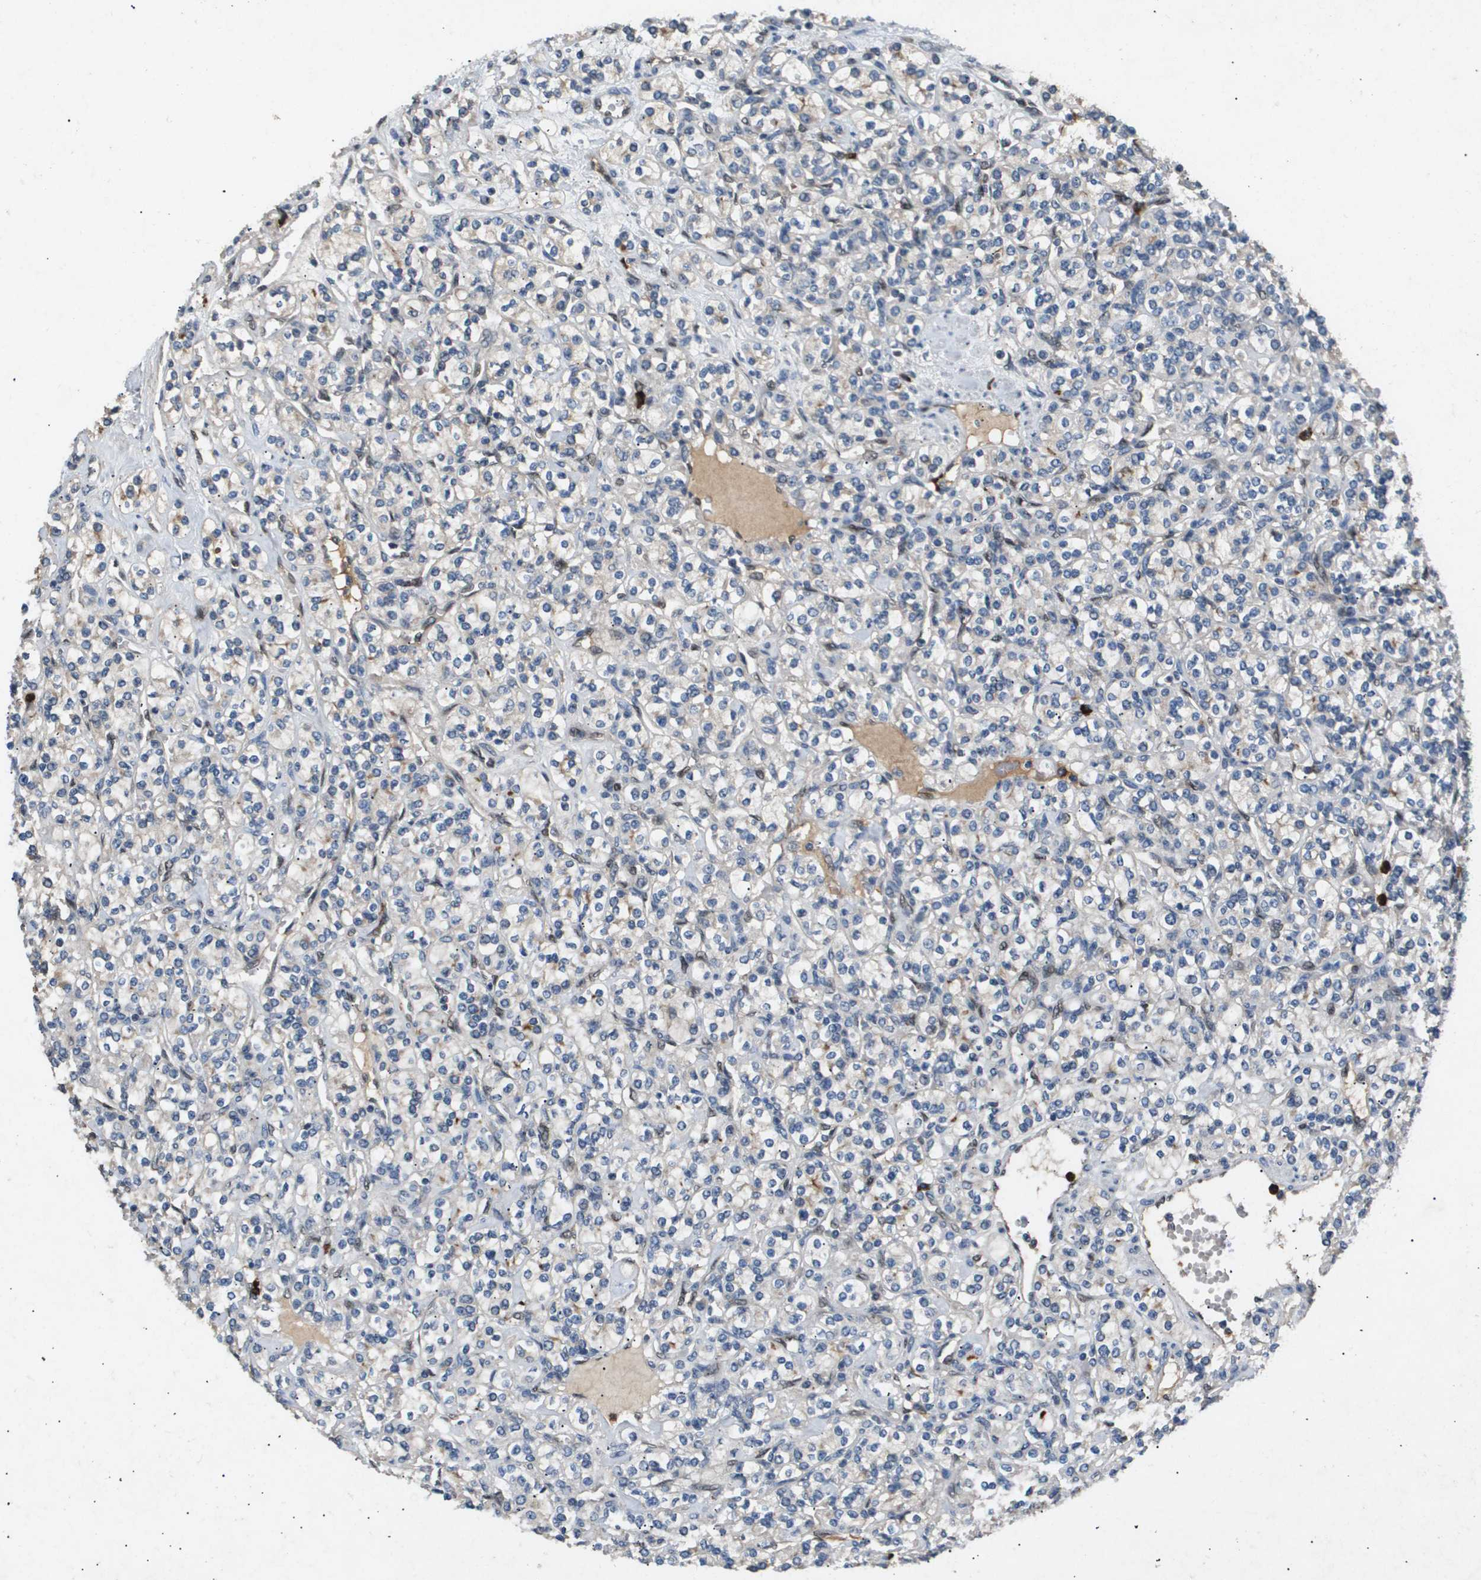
{"staining": {"intensity": "negative", "quantity": "none", "location": "none"}, "tissue": "renal cancer", "cell_type": "Tumor cells", "image_type": "cancer", "snomed": [{"axis": "morphology", "description": "Adenocarcinoma, NOS"}, {"axis": "topography", "description": "Kidney"}], "caption": "Tumor cells show no significant expression in adenocarcinoma (renal).", "gene": "ERG", "patient": {"sex": "male", "age": 77}}